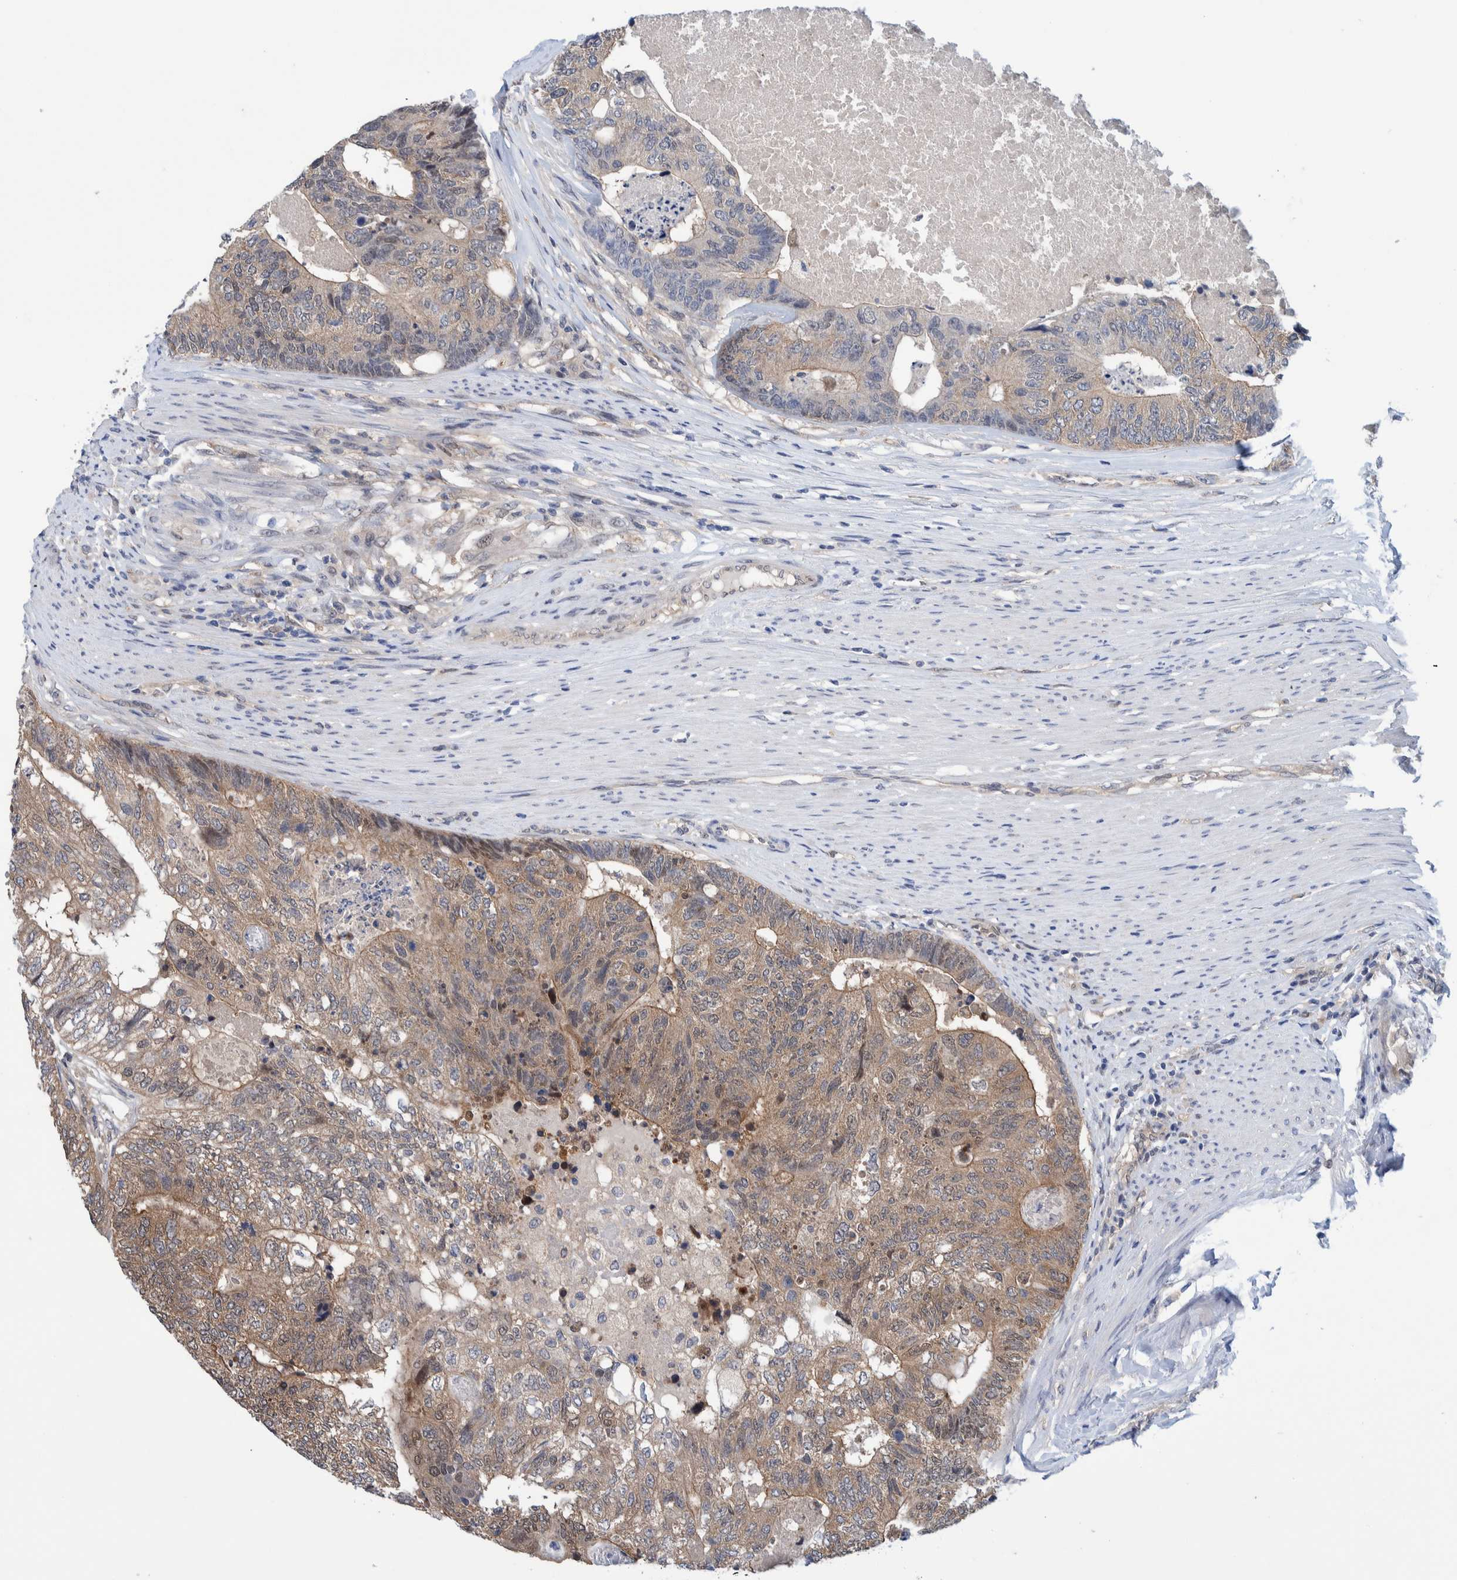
{"staining": {"intensity": "moderate", "quantity": ">75%", "location": "cytoplasmic/membranous,nuclear"}, "tissue": "colorectal cancer", "cell_type": "Tumor cells", "image_type": "cancer", "snomed": [{"axis": "morphology", "description": "Adenocarcinoma, NOS"}, {"axis": "topography", "description": "Colon"}], "caption": "Colorectal adenocarcinoma stained with a brown dye displays moderate cytoplasmic/membranous and nuclear positive staining in about >75% of tumor cells.", "gene": "PFAS", "patient": {"sex": "female", "age": 67}}